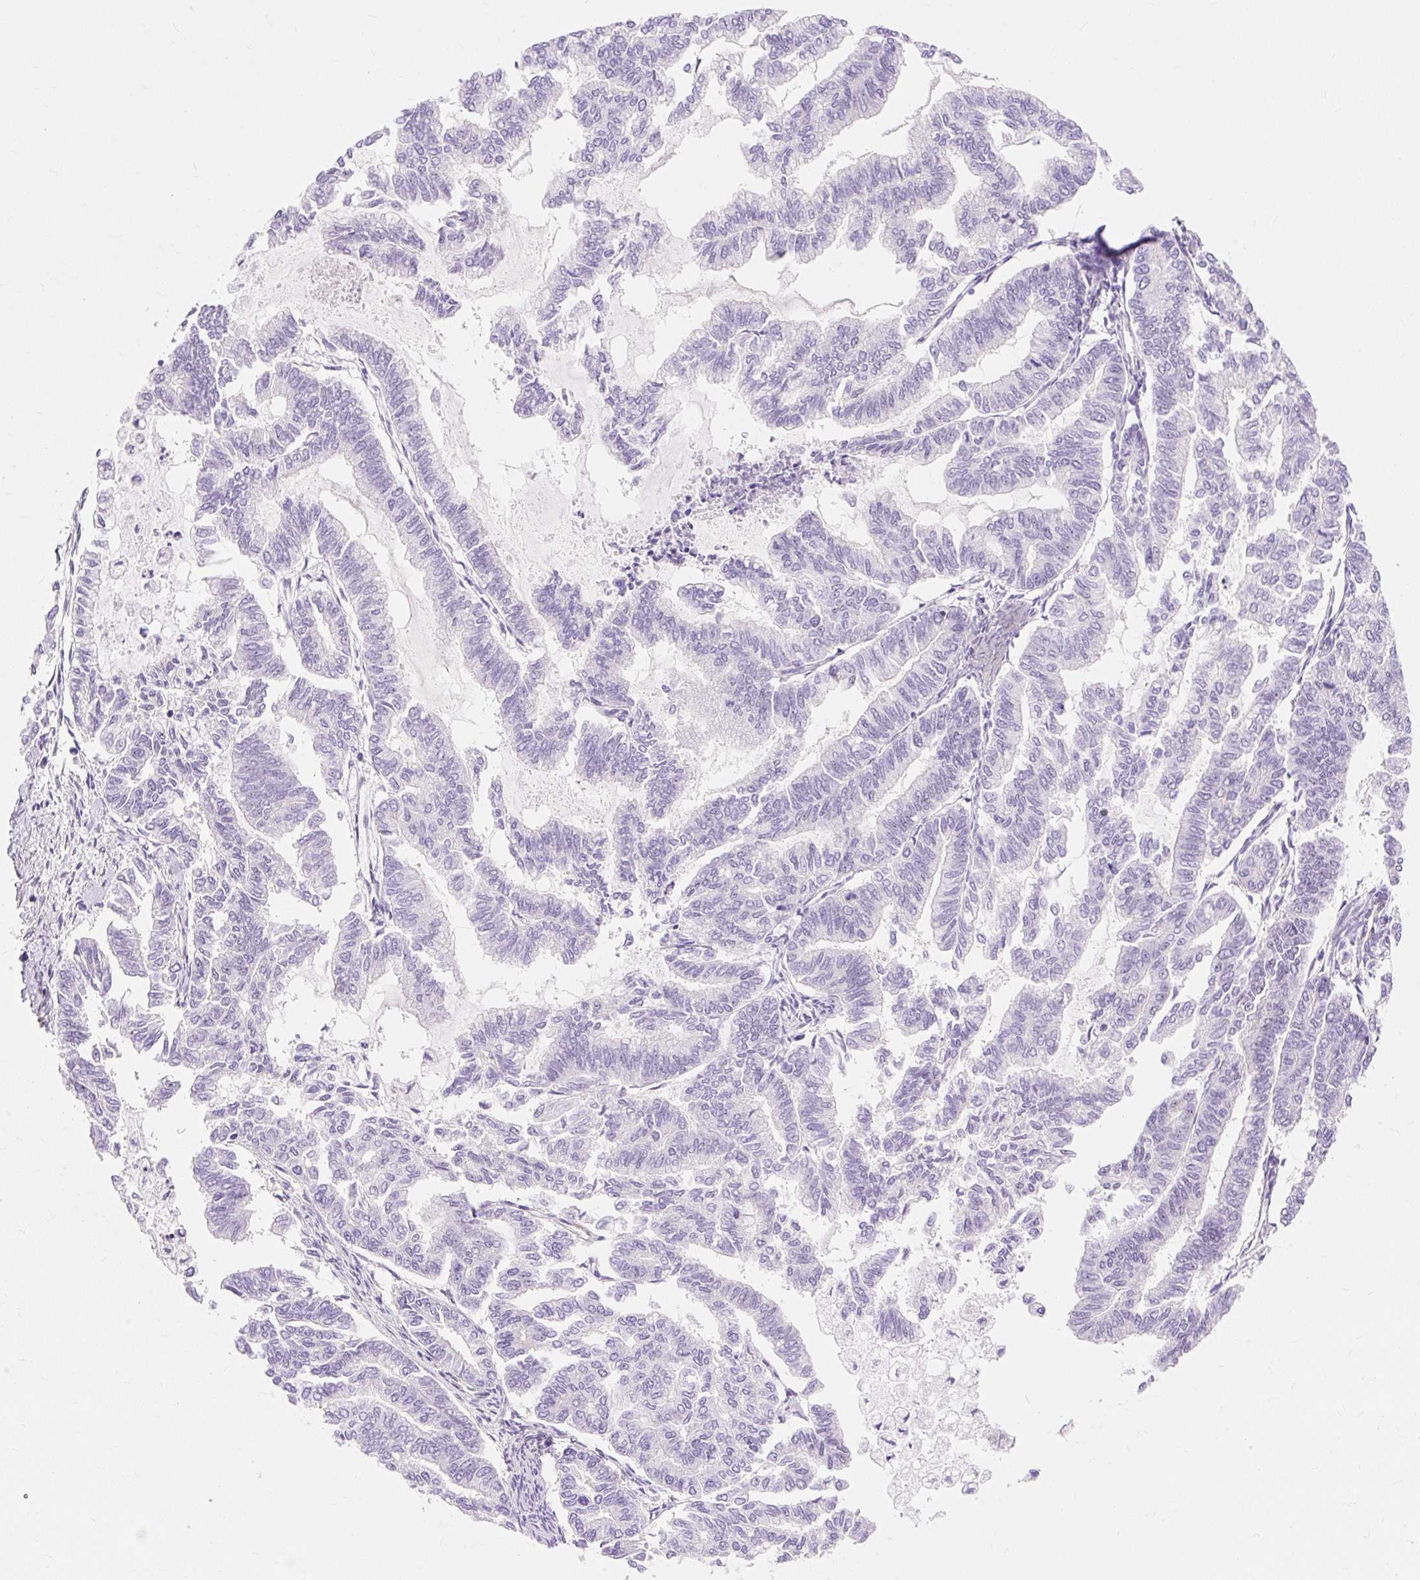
{"staining": {"intensity": "negative", "quantity": "none", "location": "none"}, "tissue": "endometrial cancer", "cell_type": "Tumor cells", "image_type": "cancer", "snomed": [{"axis": "morphology", "description": "Adenocarcinoma, NOS"}, {"axis": "topography", "description": "Endometrium"}], "caption": "The photomicrograph demonstrates no staining of tumor cells in endometrial adenocarcinoma.", "gene": "OBP2A", "patient": {"sex": "female", "age": 79}}